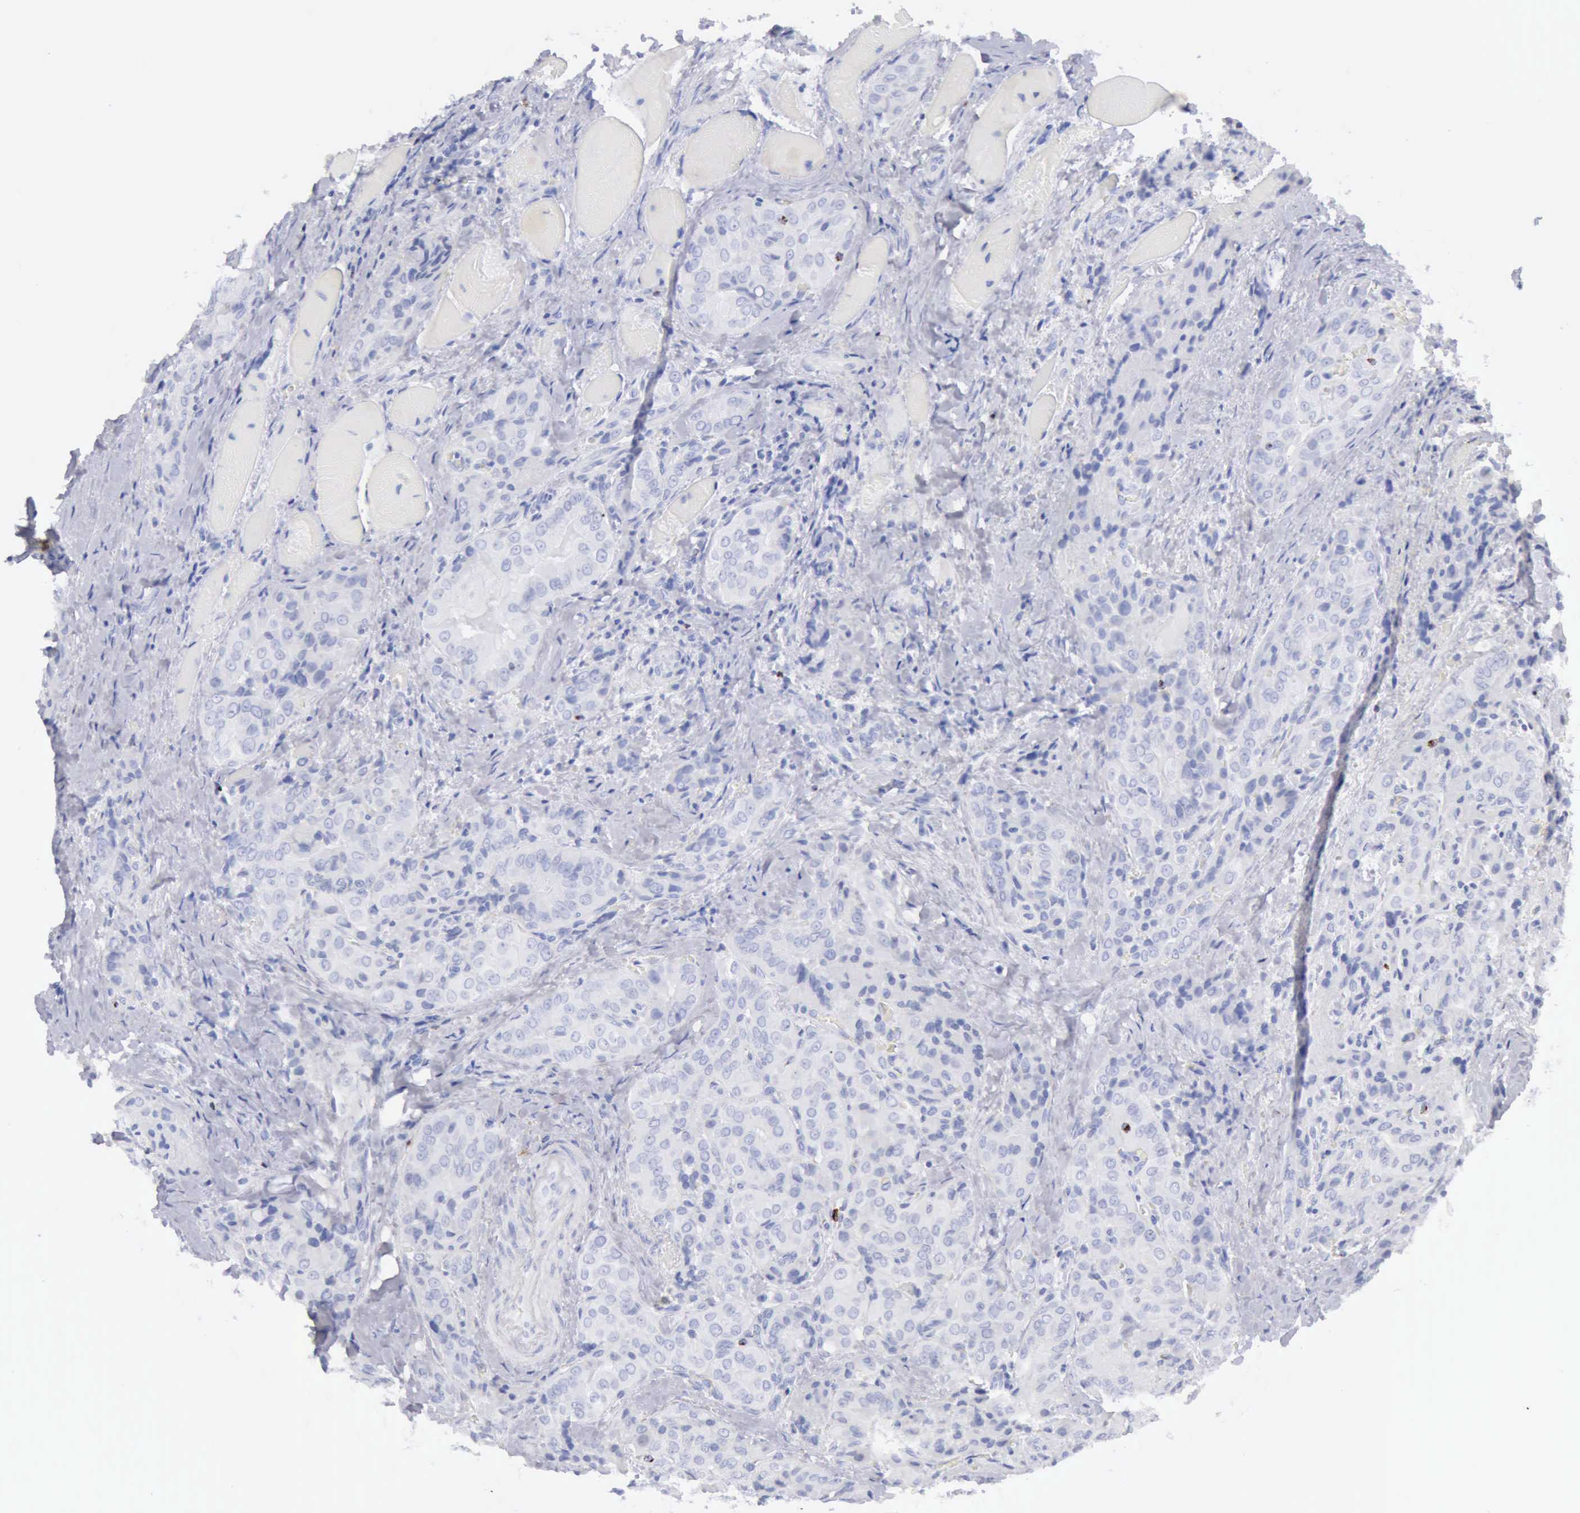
{"staining": {"intensity": "negative", "quantity": "none", "location": "none"}, "tissue": "thyroid cancer", "cell_type": "Tumor cells", "image_type": "cancer", "snomed": [{"axis": "morphology", "description": "Papillary adenocarcinoma, NOS"}, {"axis": "topography", "description": "Thyroid gland"}], "caption": "The image reveals no significant positivity in tumor cells of papillary adenocarcinoma (thyroid).", "gene": "GZMB", "patient": {"sex": "female", "age": 71}}